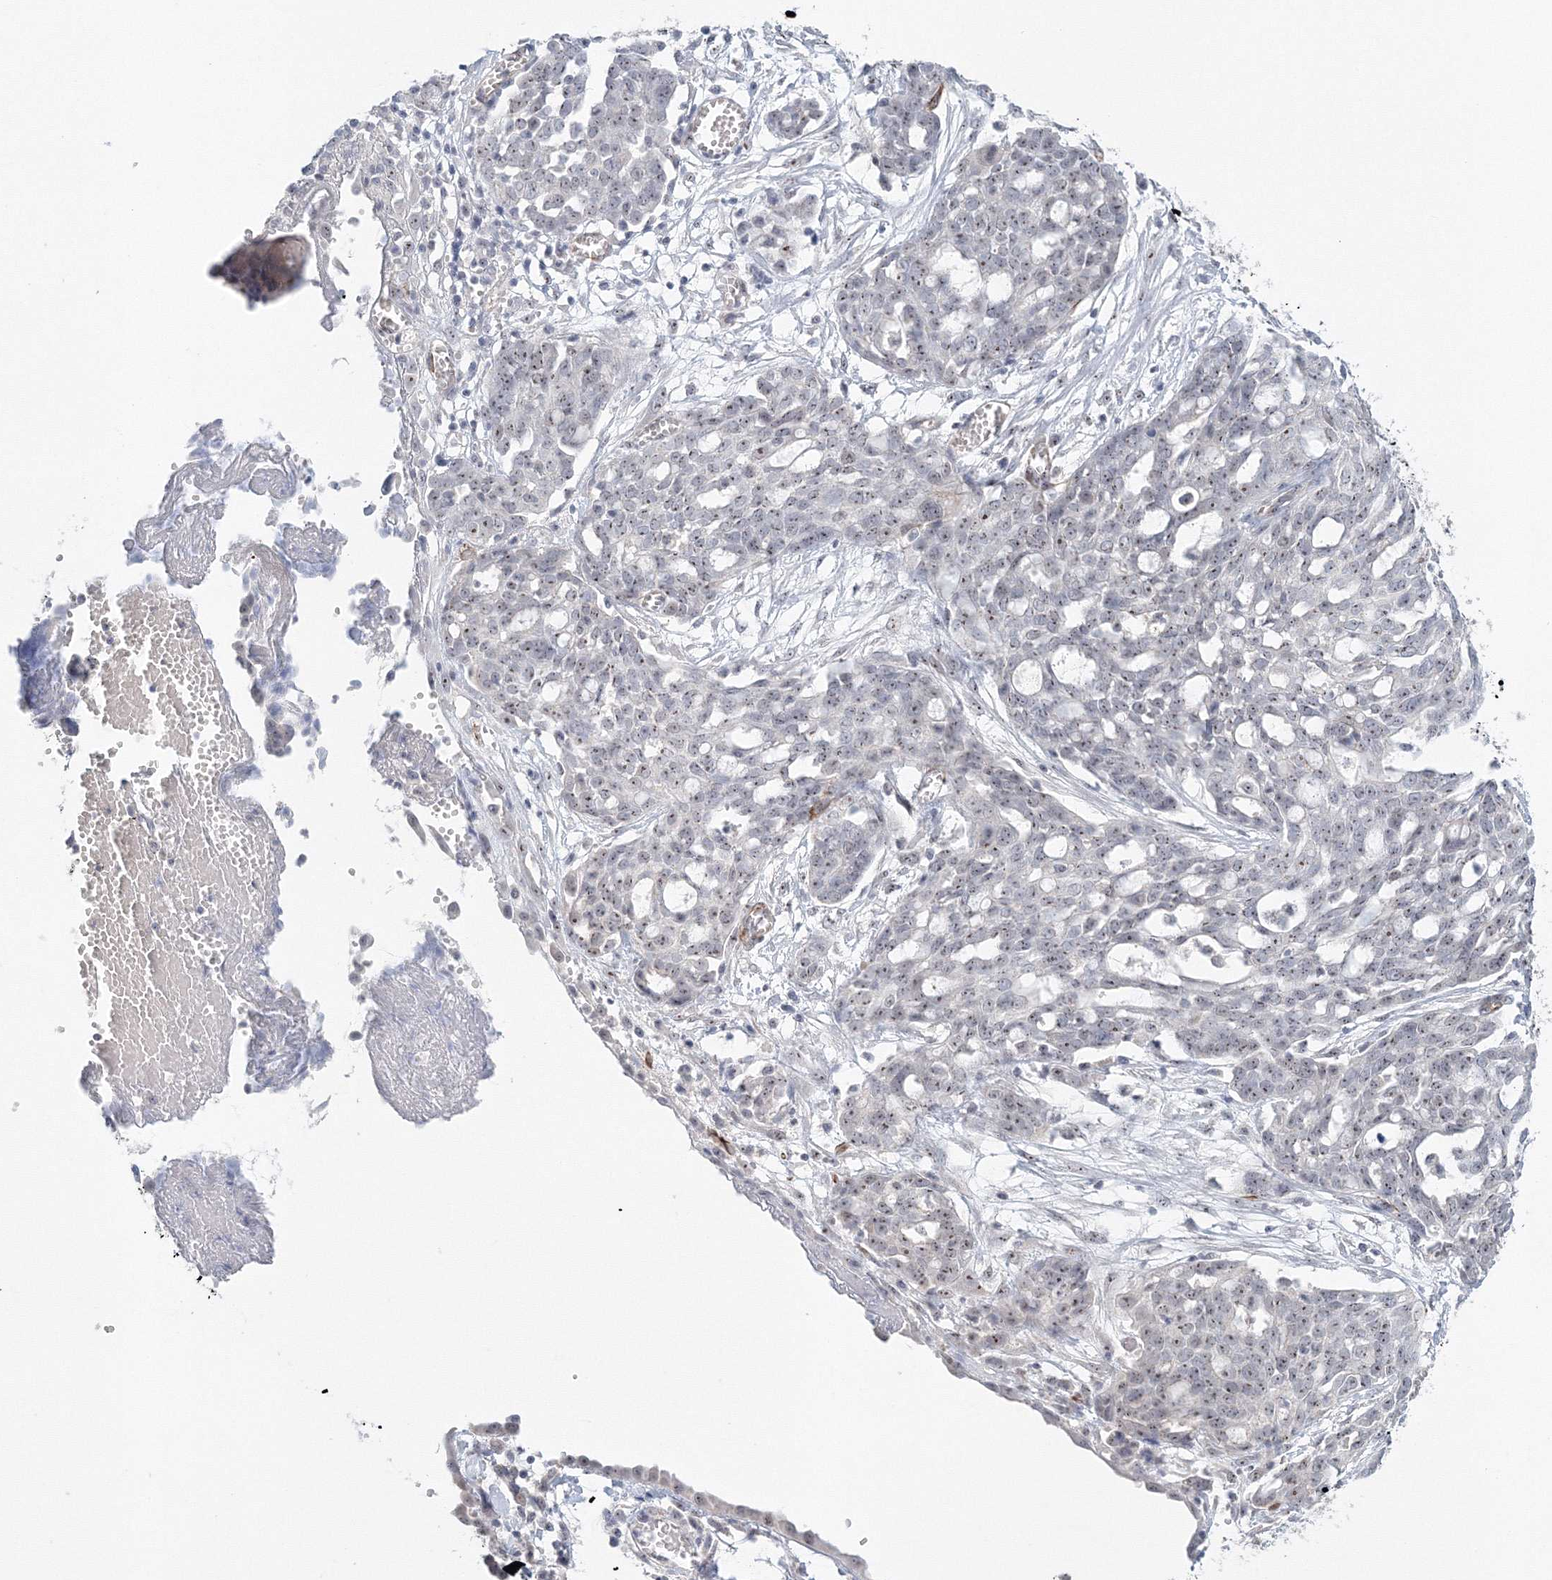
{"staining": {"intensity": "moderate", "quantity": "<25%", "location": "nuclear"}, "tissue": "ovarian cancer", "cell_type": "Tumor cells", "image_type": "cancer", "snomed": [{"axis": "morphology", "description": "Cystadenocarcinoma, serous, NOS"}, {"axis": "topography", "description": "Soft tissue"}, {"axis": "topography", "description": "Ovary"}], "caption": "This is a histology image of IHC staining of serous cystadenocarcinoma (ovarian), which shows moderate expression in the nuclear of tumor cells.", "gene": "SIRT7", "patient": {"sex": "female", "age": 57}}